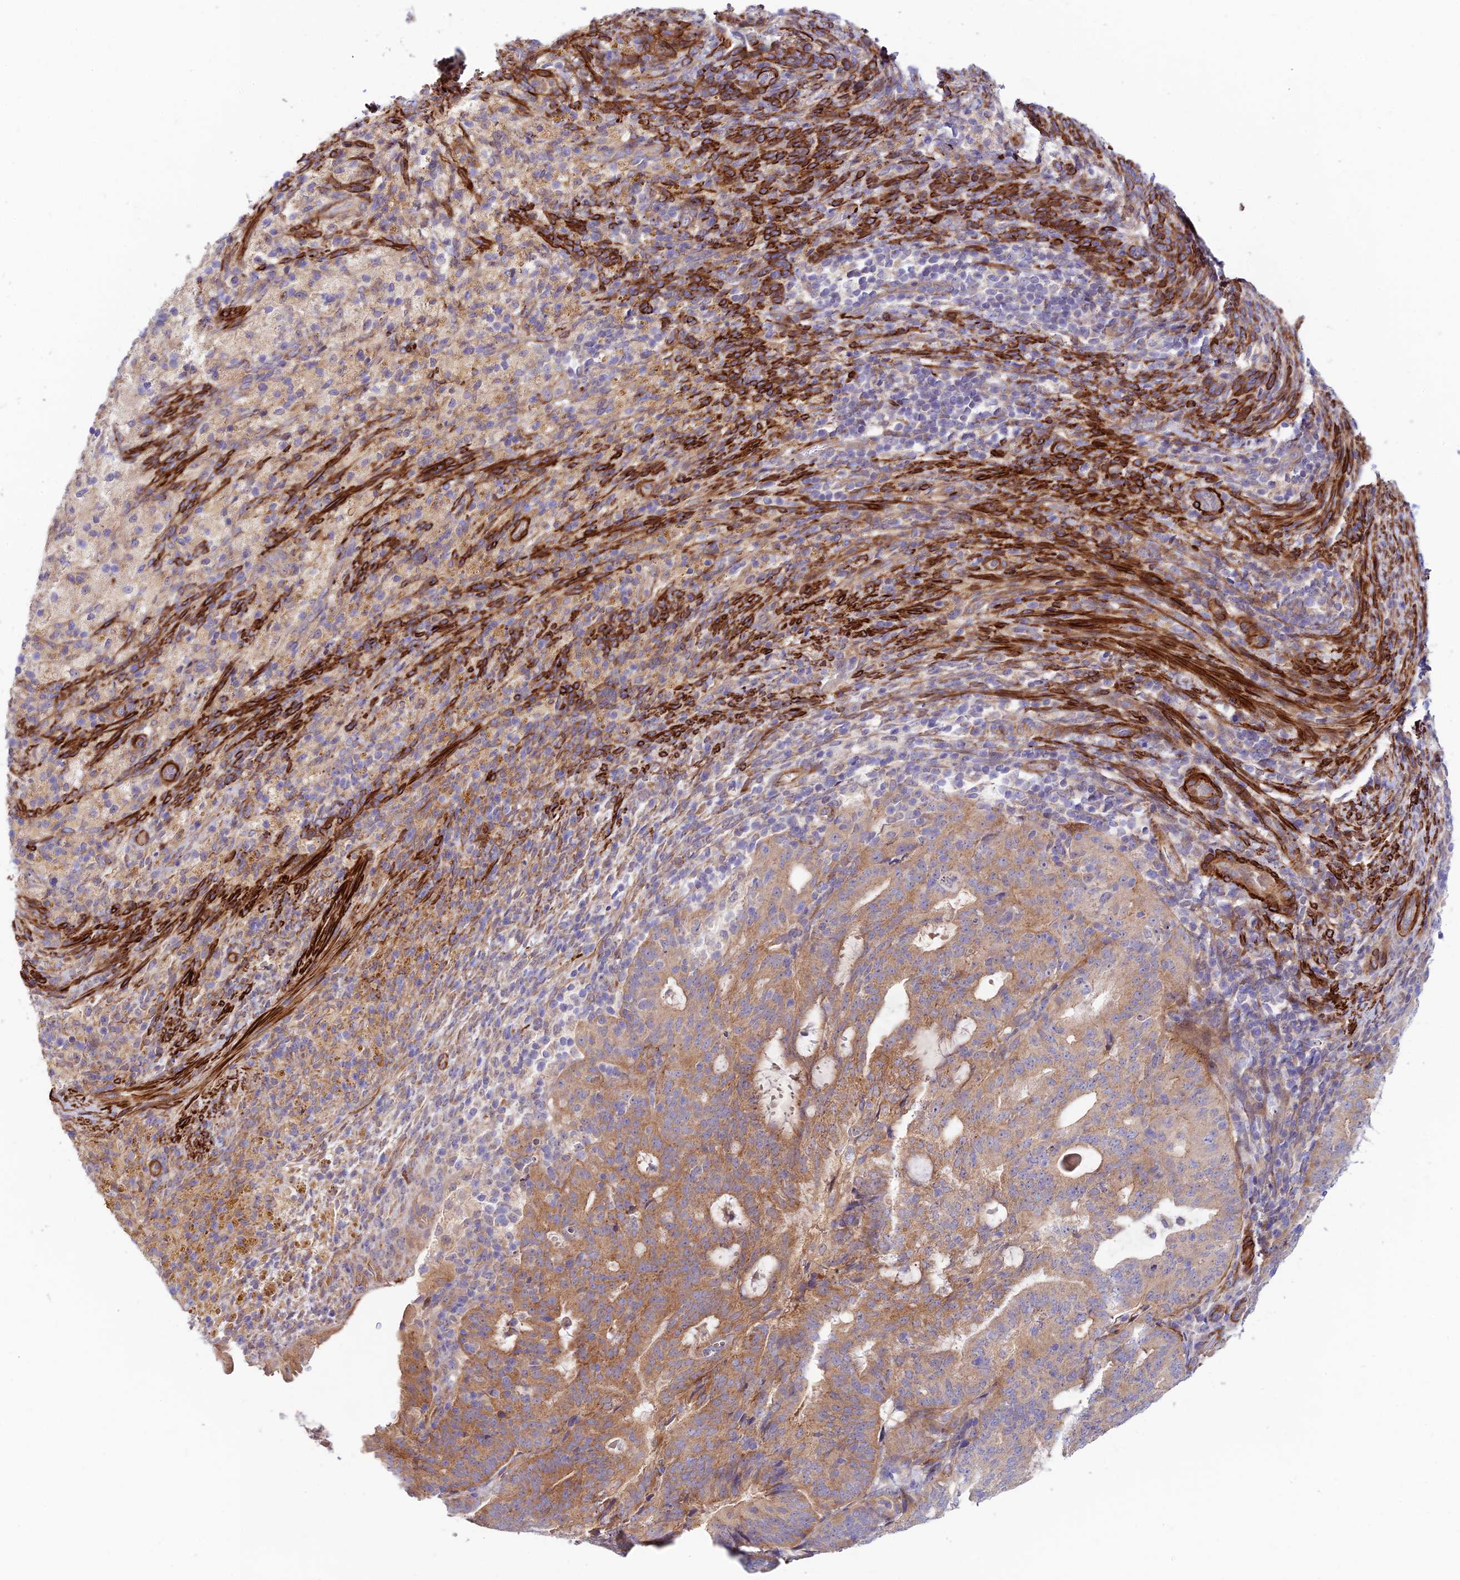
{"staining": {"intensity": "moderate", "quantity": ">75%", "location": "cytoplasmic/membranous"}, "tissue": "endometrial cancer", "cell_type": "Tumor cells", "image_type": "cancer", "snomed": [{"axis": "morphology", "description": "Adenocarcinoma, NOS"}, {"axis": "topography", "description": "Endometrium"}], "caption": "Protein positivity by IHC exhibits moderate cytoplasmic/membranous positivity in about >75% of tumor cells in endometrial adenocarcinoma.", "gene": "ANKRD50", "patient": {"sex": "female", "age": 70}}